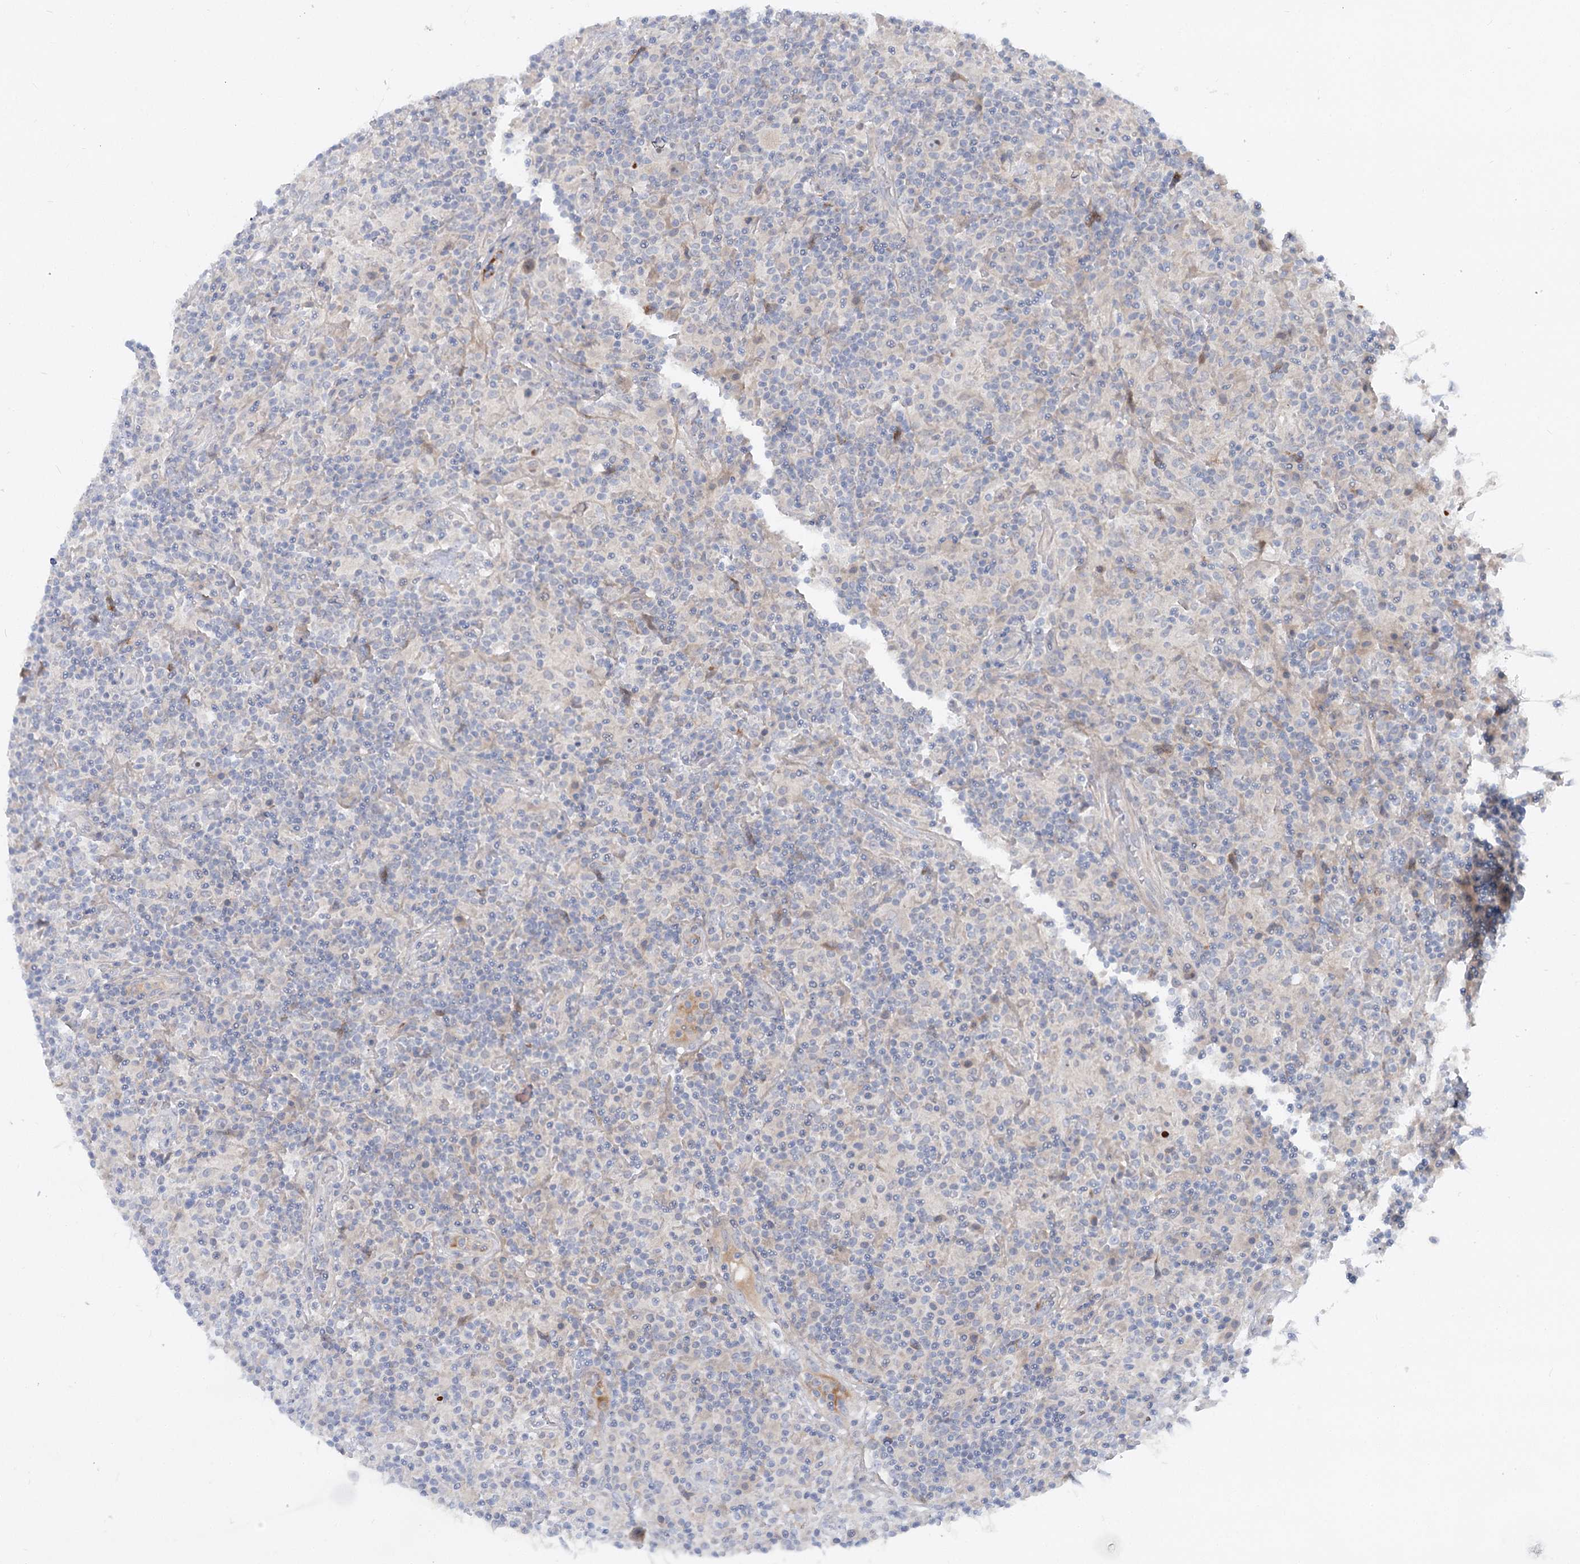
{"staining": {"intensity": "negative", "quantity": "none", "location": "none"}, "tissue": "lymphoma", "cell_type": "Tumor cells", "image_type": "cancer", "snomed": [{"axis": "morphology", "description": "Hodgkin's disease, NOS"}, {"axis": "topography", "description": "Lymph node"}], "caption": "An IHC histopathology image of lymphoma is shown. There is no staining in tumor cells of lymphoma. The staining was performed using DAB to visualize the protein expression in brown, while the nuclei were stained in blue with hematoxylin (Magnification: 20x).", "gene": "FGF19", "patient": {"sex": "male", "age": 70}}